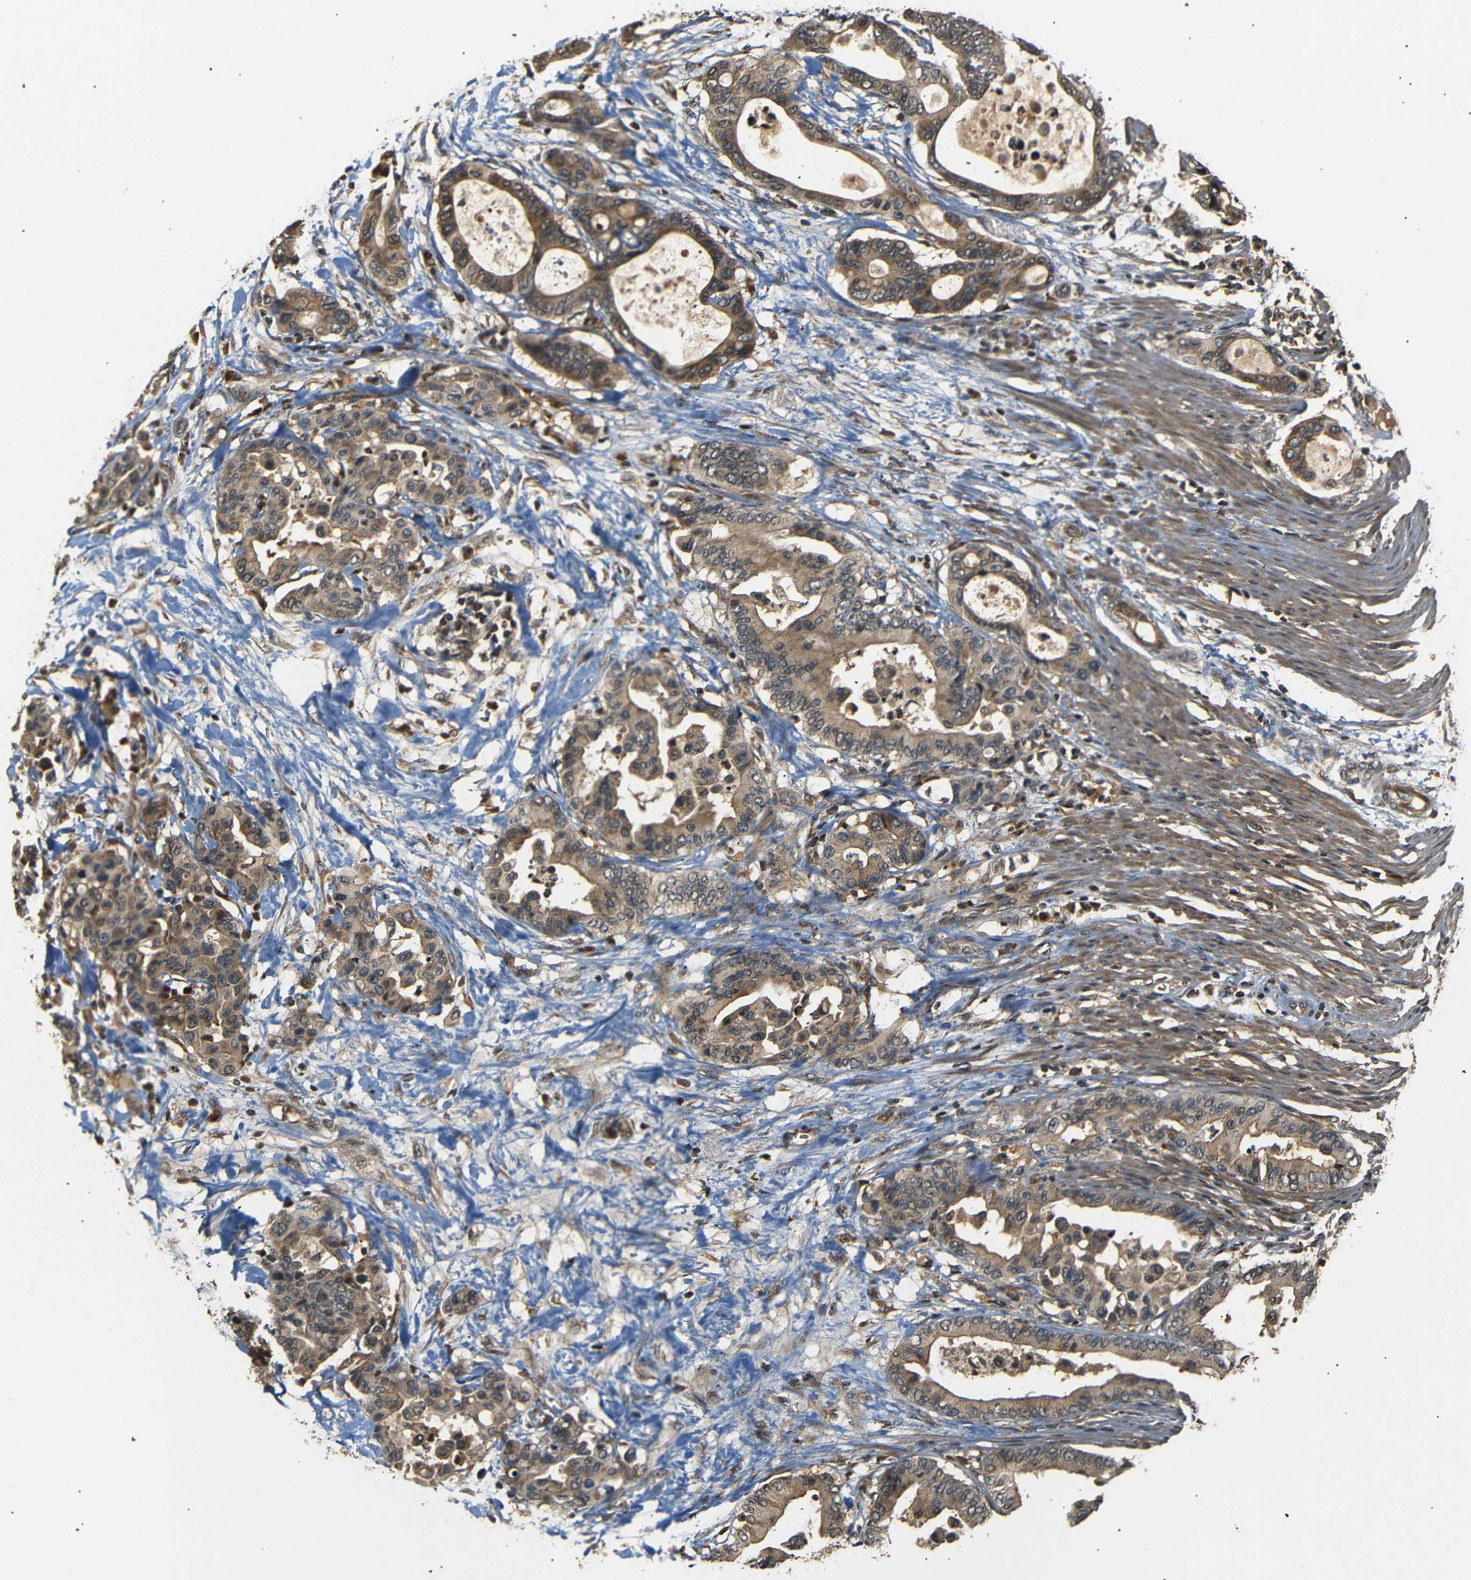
{"staining": {"intensity": "moderate", "quantity": ">75%", "location": "cytoplasmic/membranous"}, "tissue": "colorectal cancer", "cell_type": "Tumor cells", "image_type": "cancer", "snomed": [{"axis": "morphology", "description": "Normal tissue, NOS"}, {"axis": "morphology", "description": "Adenocarcinoma, NOS"}, {"axis": "topography", "description": "Colon"}], "caption": "Tumor cells show moderate cytoplasmic/membranous staining in approximately >75% of cells in colorectal cancer (adenocarcinoma).", "gene": "TANK", "patient": {"sex": "male", "age": 82}}